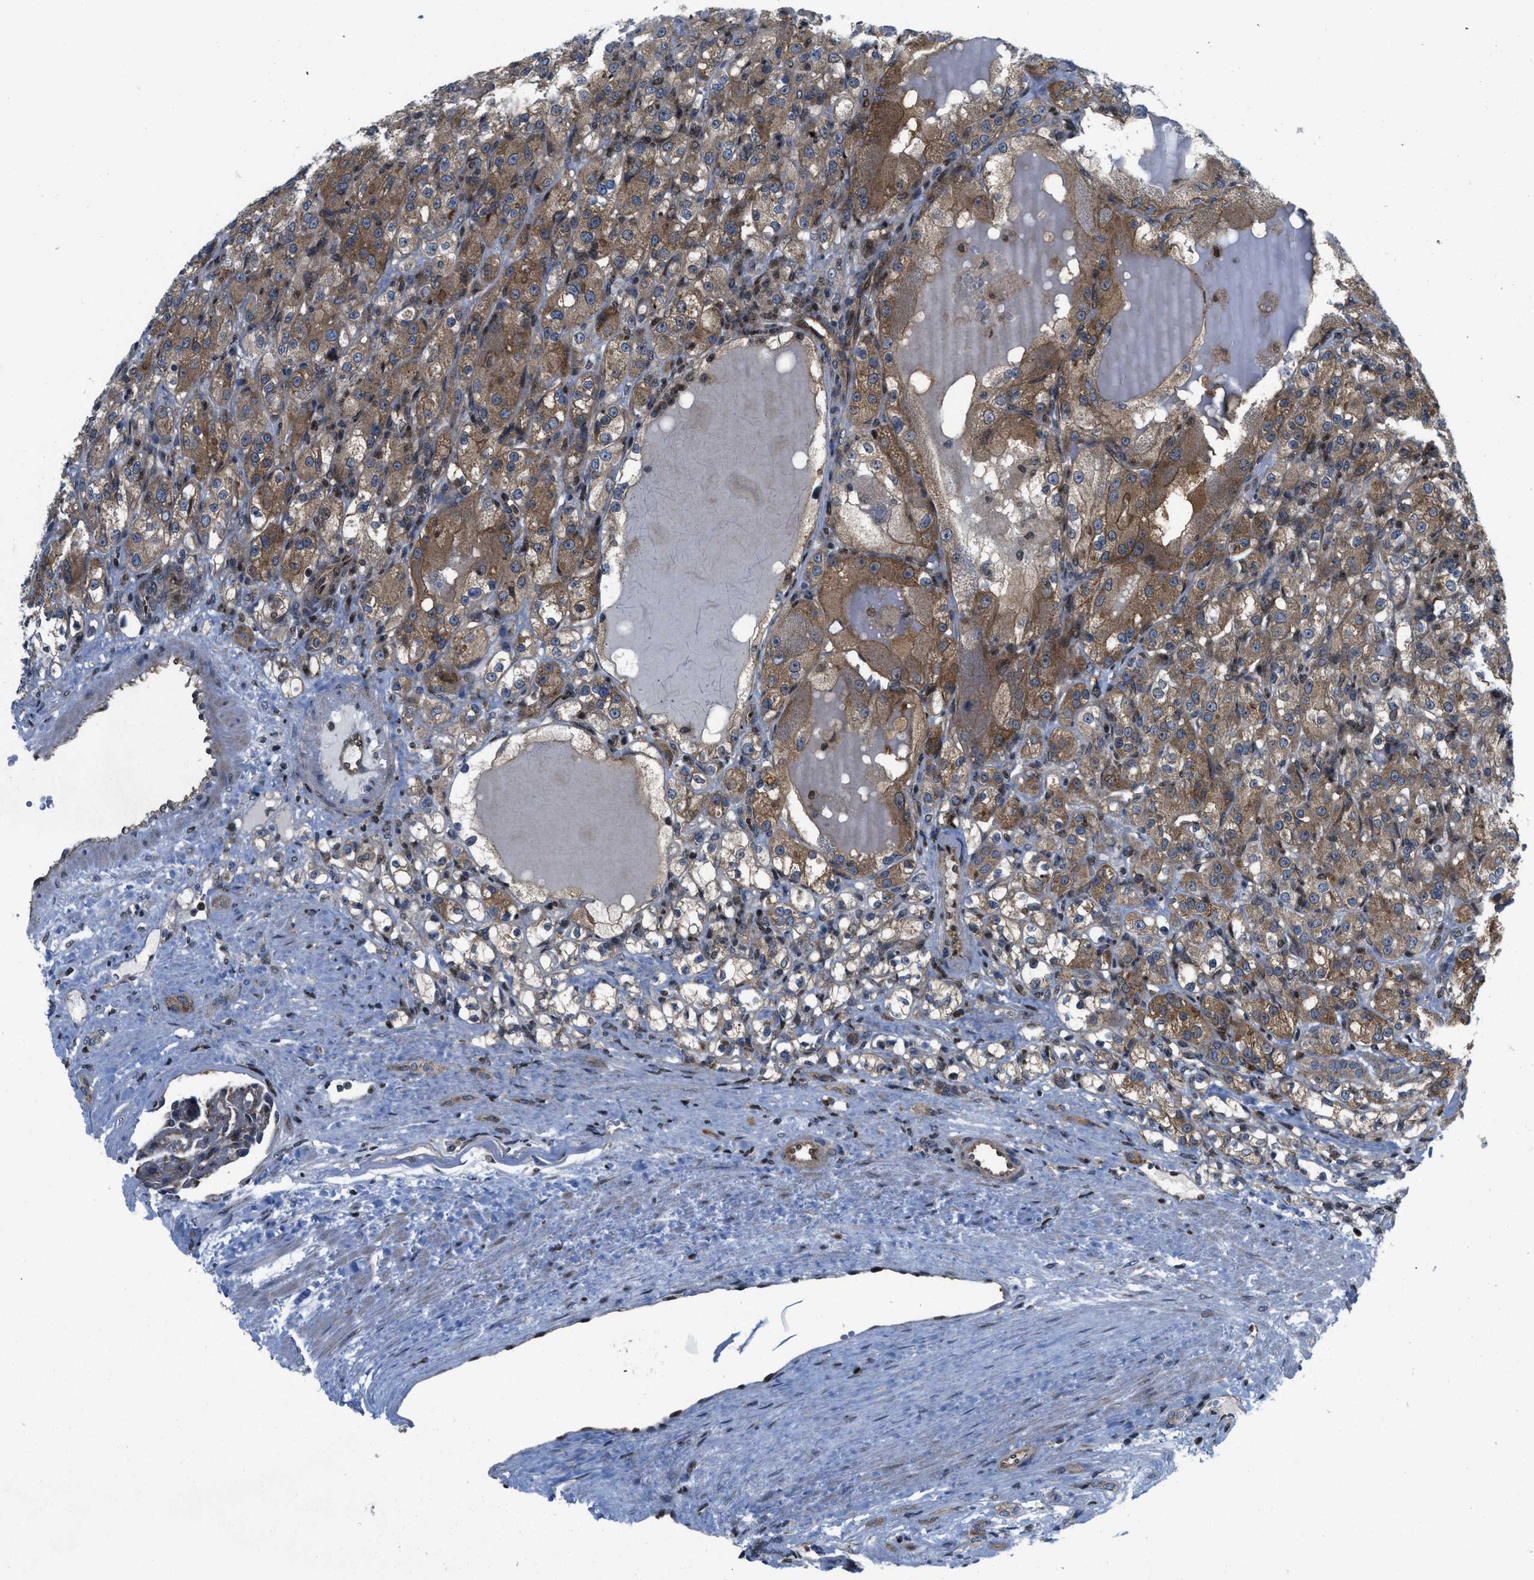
{"staining": {"intensity": "moderate", "quantity": ">75%", "location": "cytoplasmic/membranous"}, "tissue": "renal cancer", "cell_type": "Tumor cells", "image_type": "cancer", "snomed": [{"axis": "morphology", "description": "Normal tissue, NOS"}, {"axis": "morphology", "description": "Adenocarcinoma, NOS"}, {"axis": "topography", "description": "Kidney"}], "caption": "Immunohistochemistry (IHC) micrograph of renal cancer (adenocarcinoma) stained for a protein (brown), which demonstrates medium levels of moderate cytoplasmic/membranous staining in approximately >75% of tumor cells.", "gene": "PPP2CB", "patient": {"sex": "male", "age": 61}}